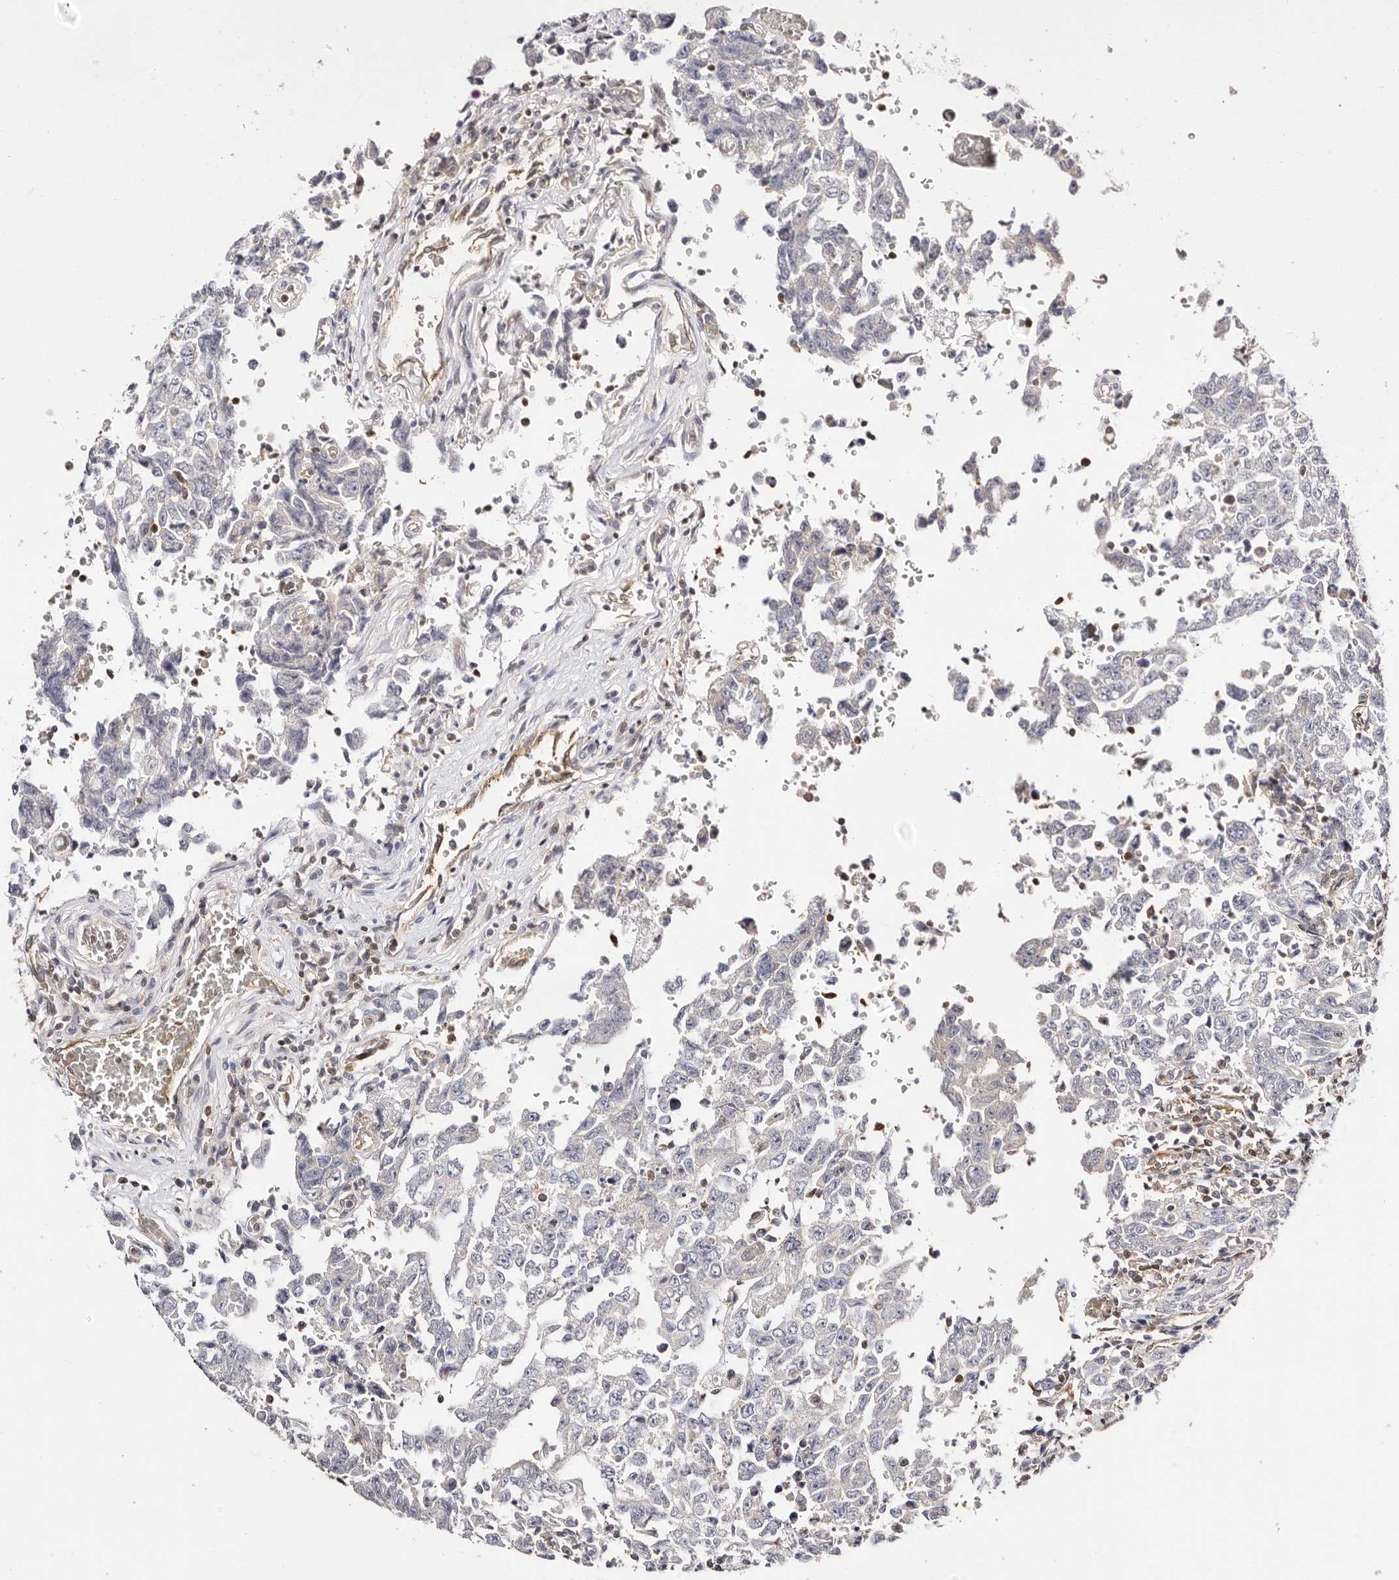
{"staining": {"intensity": "negative", "quantity": "none", "location": "none"}, "tissue": "testis cancer", "cell_type": "Tumor cells", "image_type": "cancer", "snomed": [{"axis": "morphology", "description": "Carcinoma, Embryonal, NOS"}, {"axis": "topography", "description": "Testis"}], "caption": "Immunohistochemistry (IHC) of human testis embryonal carcinoma exhibits no positivity in tumor cells. (DAB (3,3'-diaminobenzidine) immunohistochemistry, high magnification).", "gene": "STAT5A", "patient": {"sex": "male", "age": 26}}